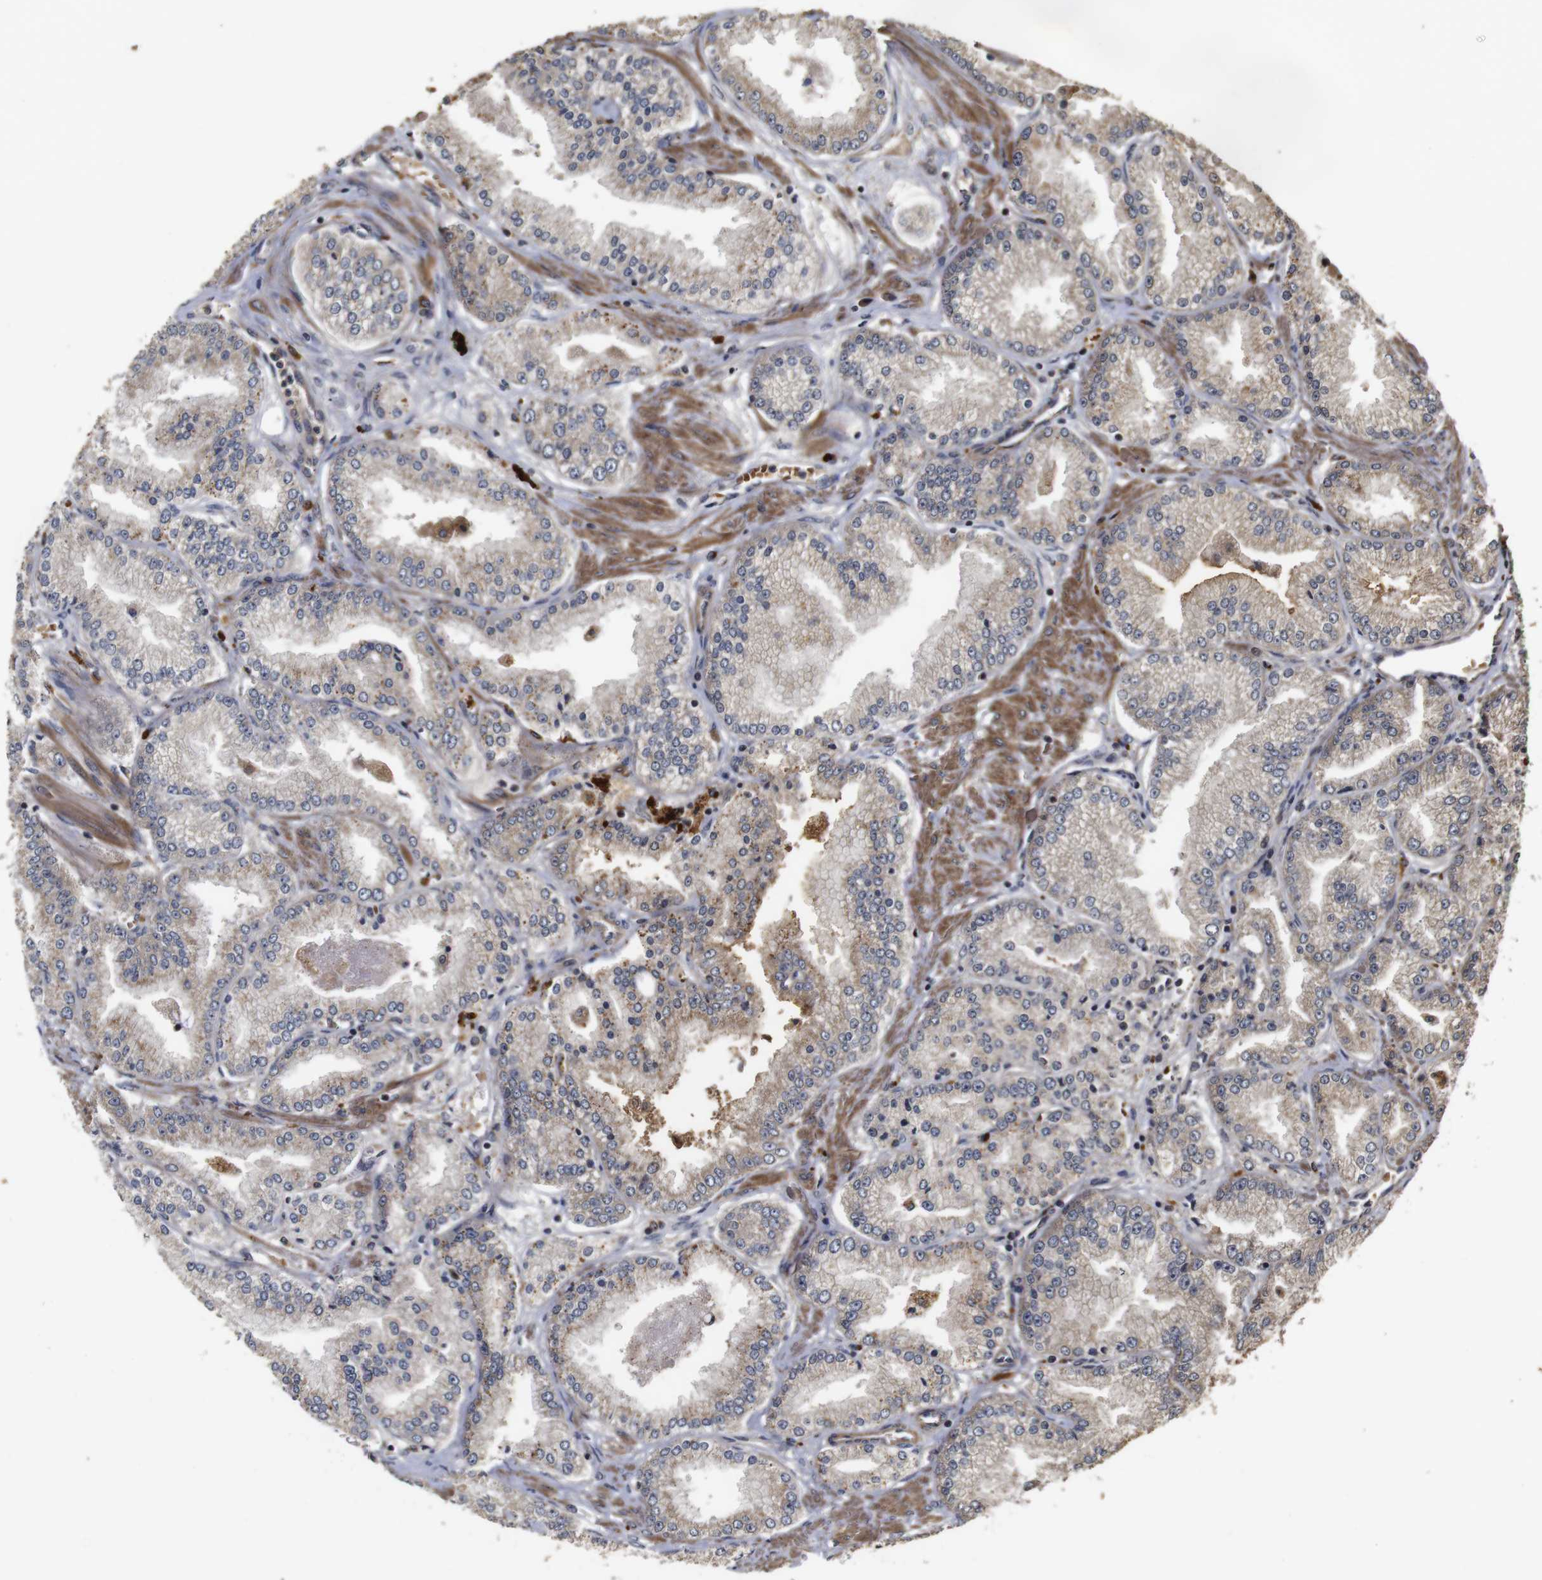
{"staining": {"intensity": "weak", "quantity": "25%-75%", "location": "cytoplasmic/membranous"}, "tissue": "prostate cancer", "cell_type": "Tumor cells", "image_type": "cancer", "snomed": [{"axis": "morphology", "description": "Adenocarcinoma, High grade"}, {"axis": "topography", "description": "Prostate"}], "caption": "Immunohistochemical staining of high-grade adenocarcinoma (prostate) demonstrates weak cytoplasmic/membranous protein staining in about 25%-75% of tumor cells.", "gene": "PTPN14", "patient": {"sex": "male", "age": 61}}